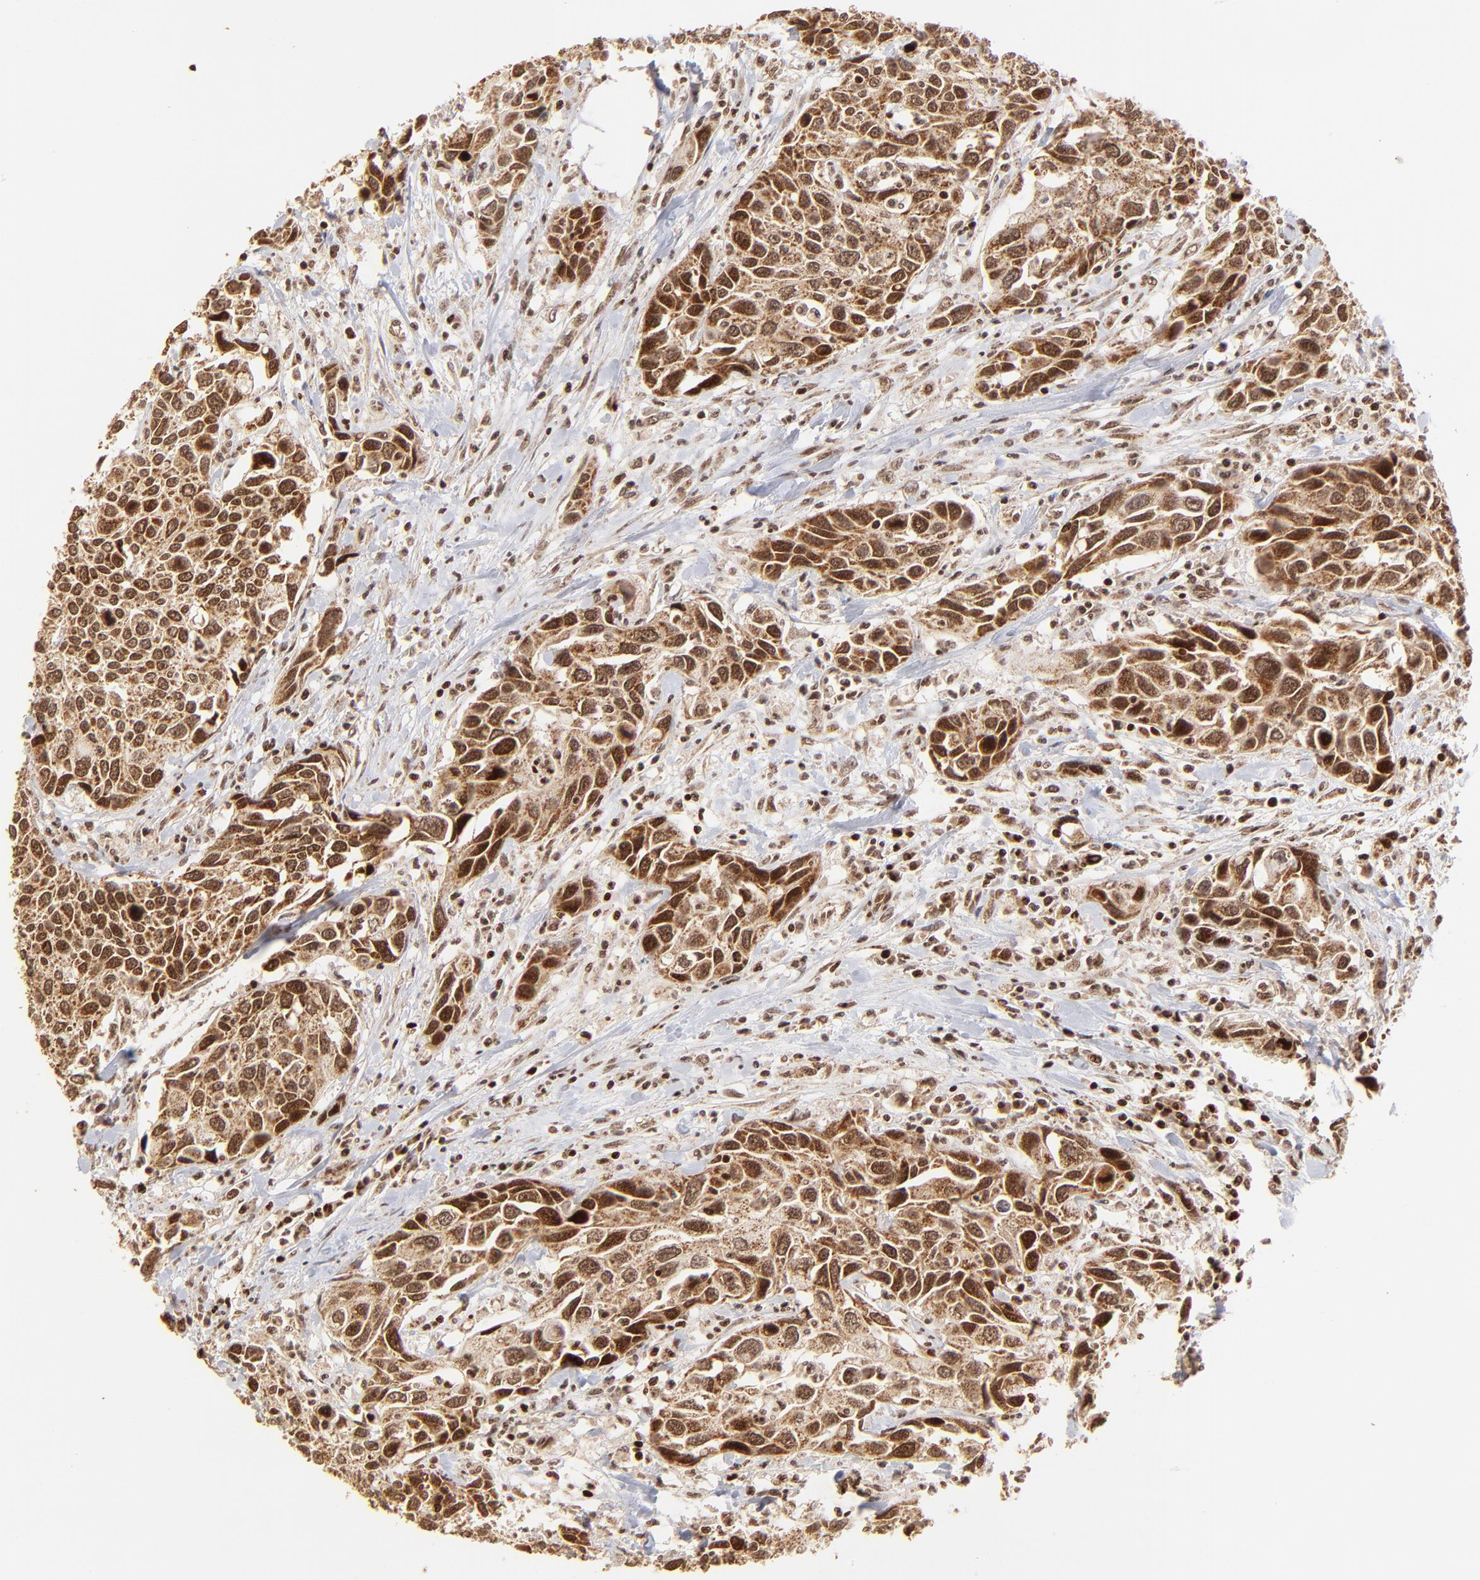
{"staining": {"intensity": "strong", "quantity": ">75%", "location": "cytoplasmic/membranous,nuclear"}, "tissue": "urothelial cancer", "cell_type": "Tumor cells", "image_type": "cancer", "snomed": [{"axis": "morphology", "description": "Urothelial carcinoma, High grade"}, {"axis": "topography", "description": "Urinary bladder"}], "caption": "Approximately >75% of tumor cells in human urothelial carcinoma (high-grade) exhibit strong cytoplasmic/membranous and nuclear protein staining as visualized by brown immunohistochemical staining.", "gene": "MED15", "patient": {"sex": "male", "age": 66}}